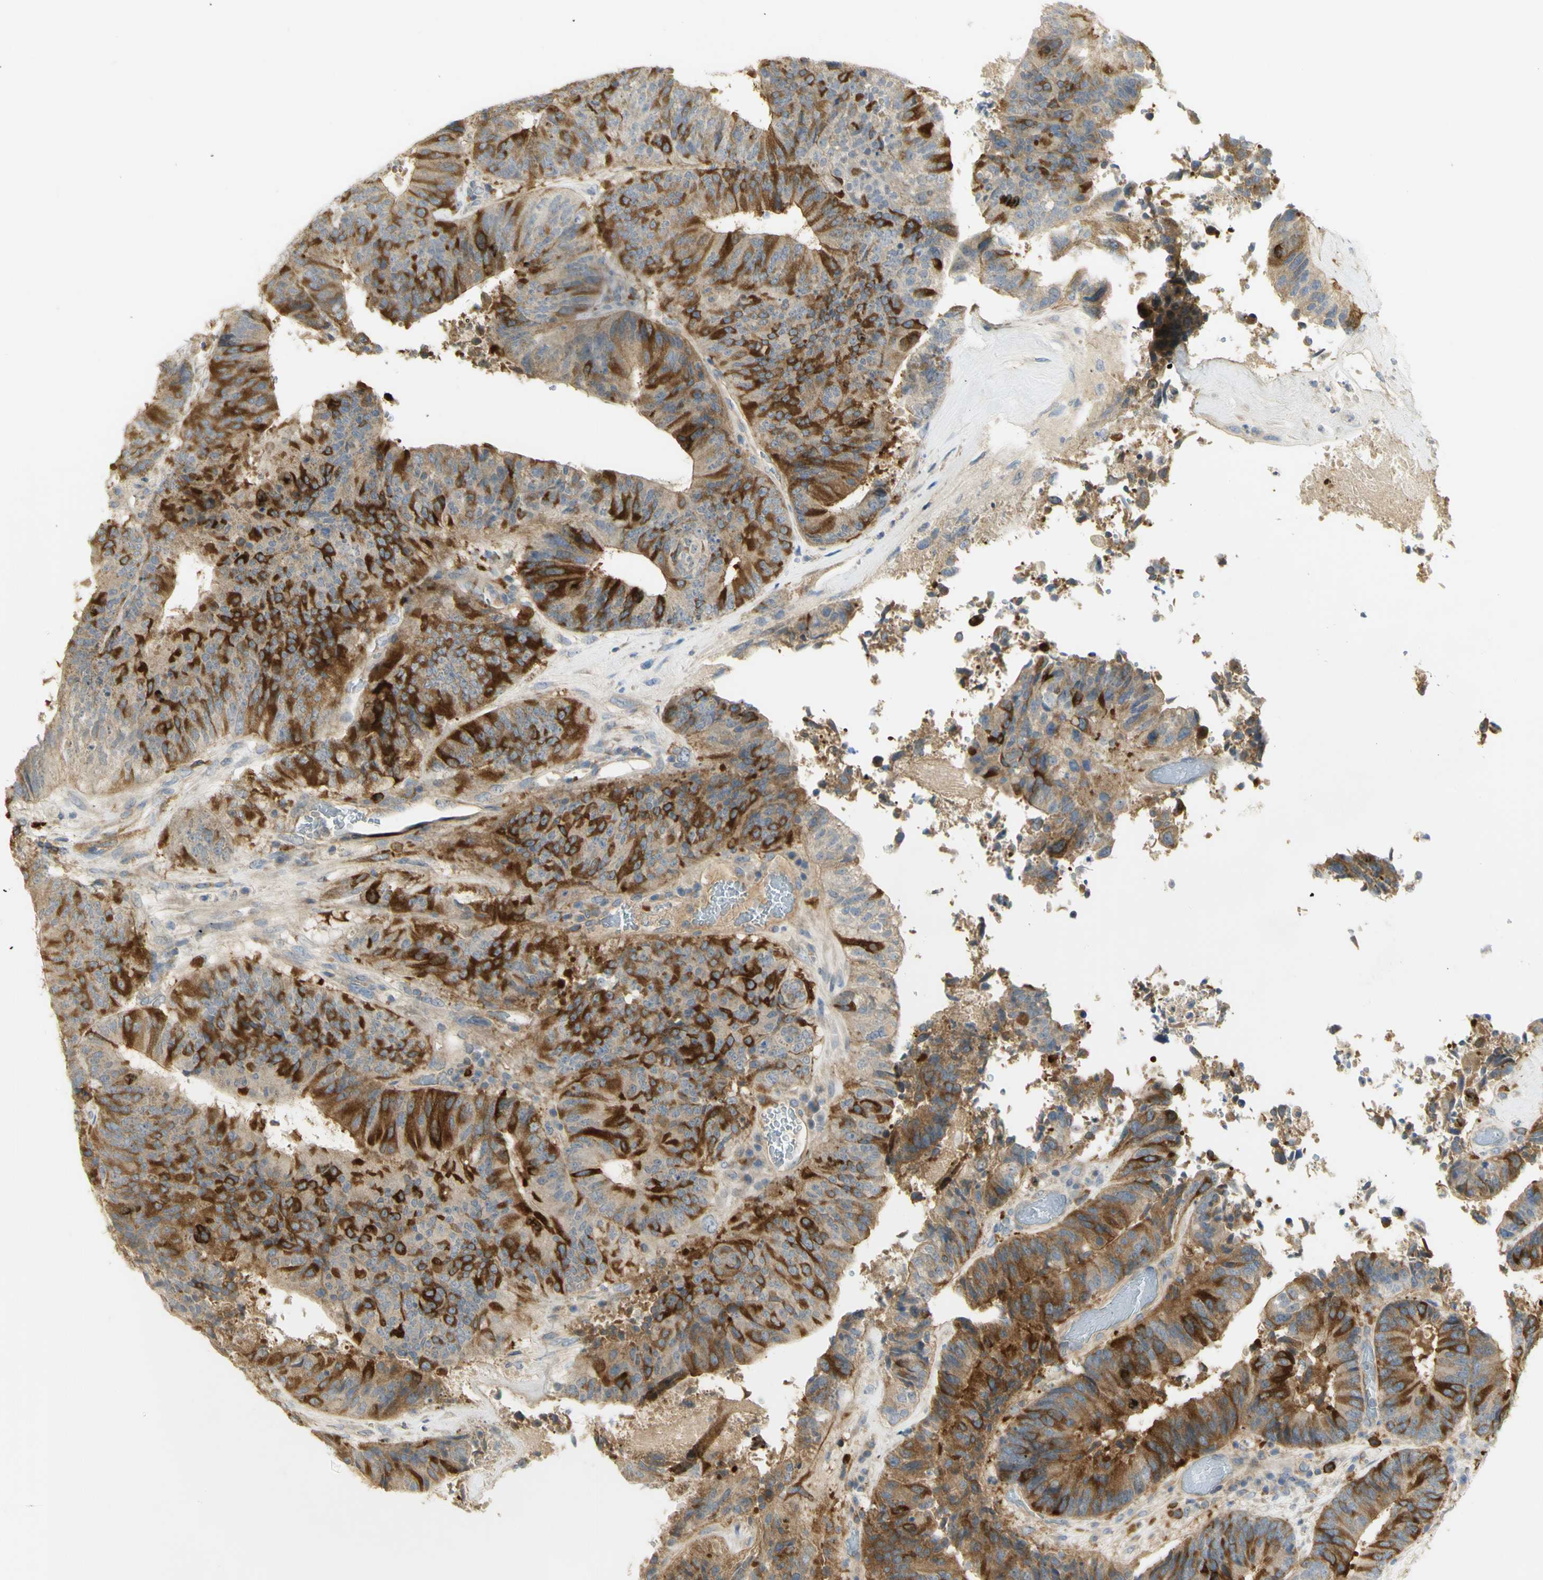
{"staining": {"intensity": "strong", "quantity": ">75%", "location": "cytoplasmic/membranous"}, "tissue": "colorectal cancer", "cell_type": "Tumor cells", "image_type": "cancer", "snomed": [{"axis": "morphology", "description": "Adenocarcinoma, NOS"}, {"axis": "topography", "description": "Rectum"}], "caption": "Immunohistochemical staining of human colorectal cancer (adenocarcinoma) reveals high levels of strong cytoplasmic/membranous protein positivity in approximately >75% of tumor cells. The staining was performed using DAB, with brown indicating positive protein expression. Nuclei are stained blue with hematoxylin.", "gene": "KIF11", "patient": {"sex": "male", "age": 72}}